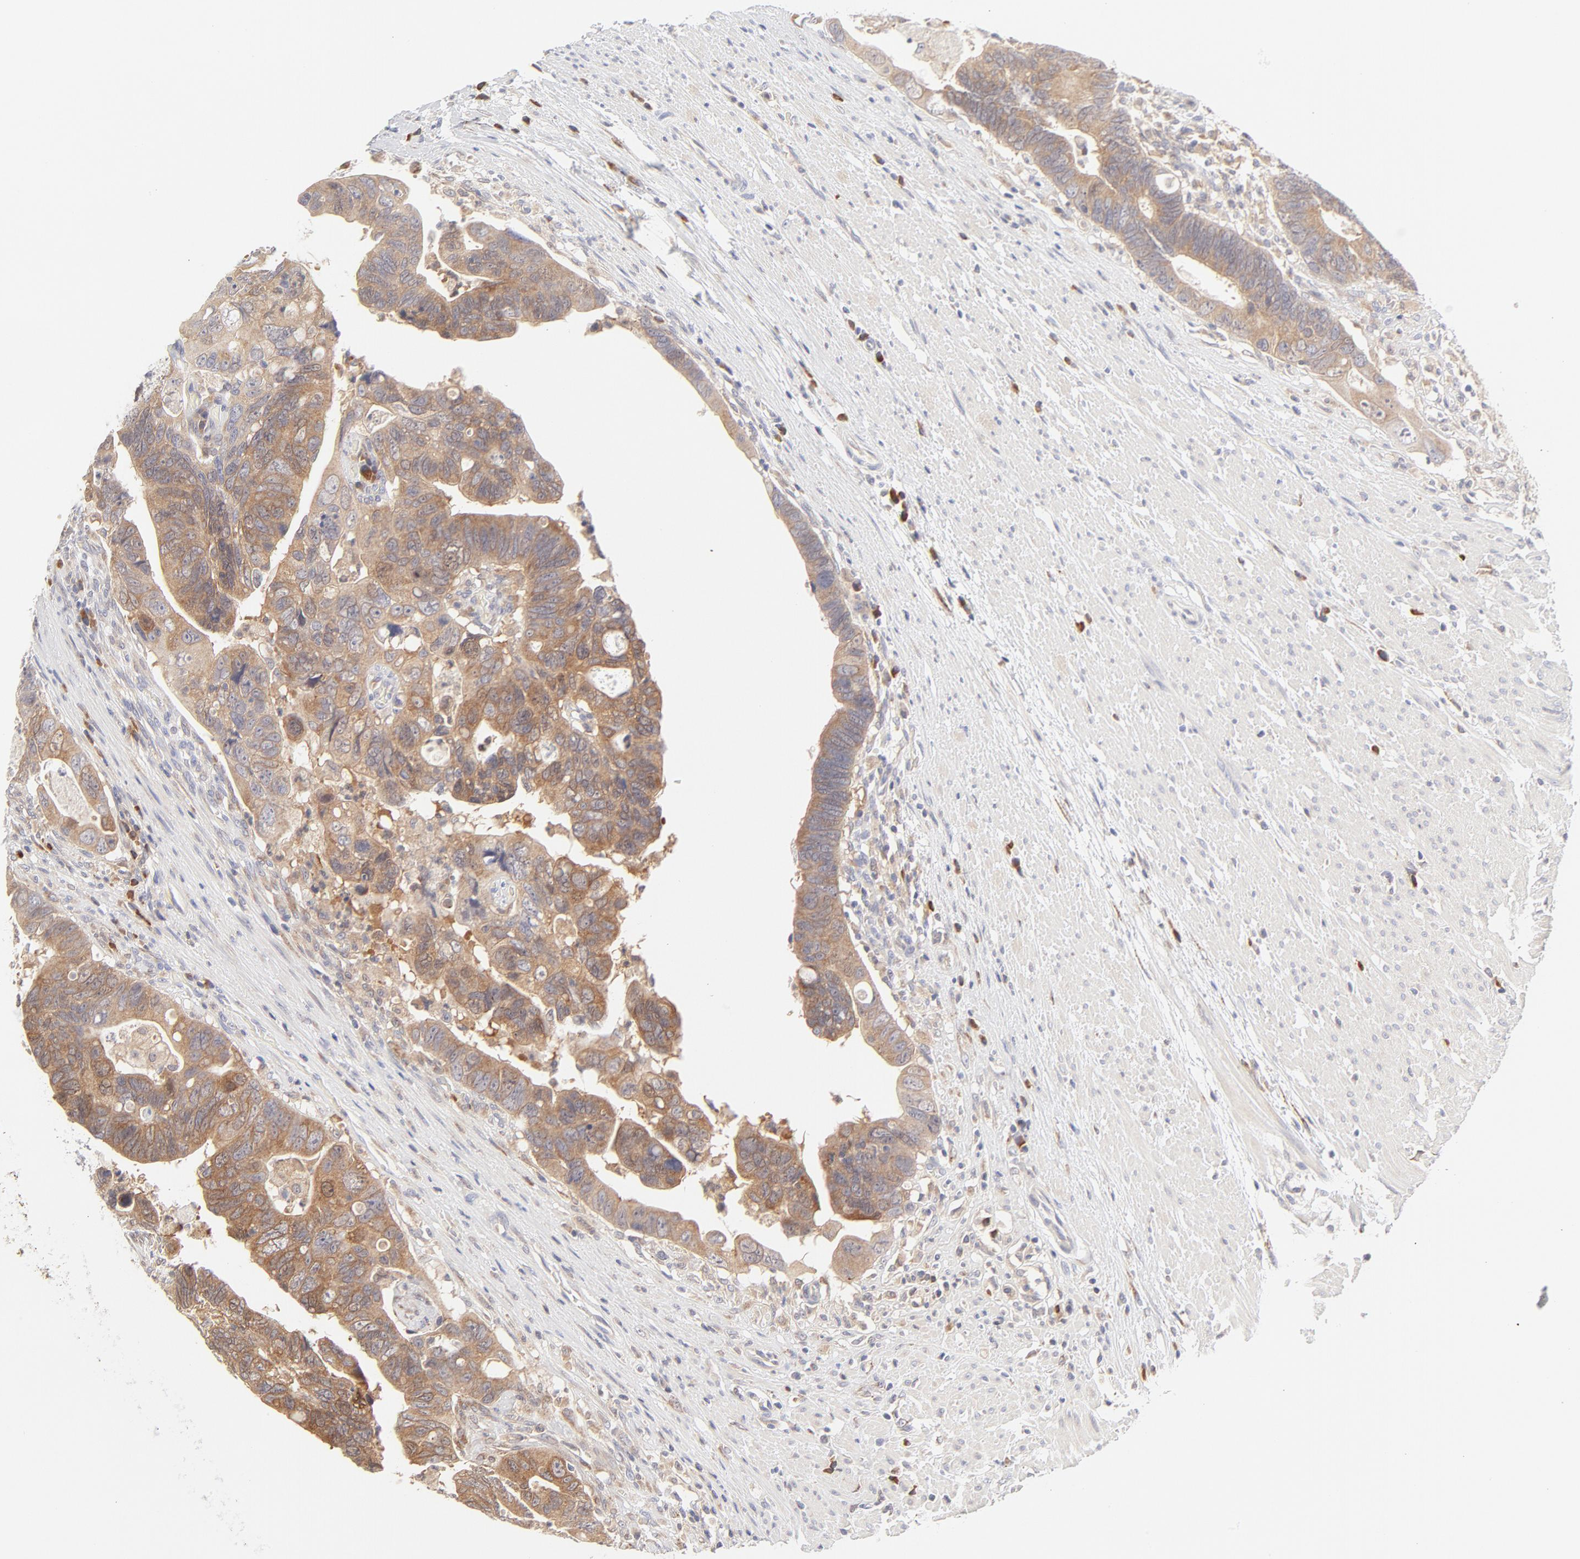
{"staining": {"intensity": "moderate", "quantity": ">75%", "location": "cytoplasmic/membranous"}, "tissue": "colorectal cancer", "cell_type": "Tumor cells", "image_type": "cancer", "snomed": [{"axis": "morphology", "description": "Adenocarcinoma, NOS"}, {"axis": "topography", "description": "Rectum"}], "caption": "Tumor cells demonstrate medium levels of moderate cytoplasmic/membranous staining in about >75% of cells in human adenocarcinoma (colorectal).", "gene": "RPS6KA1", "patient": {"sex": "male", "age": 53}}